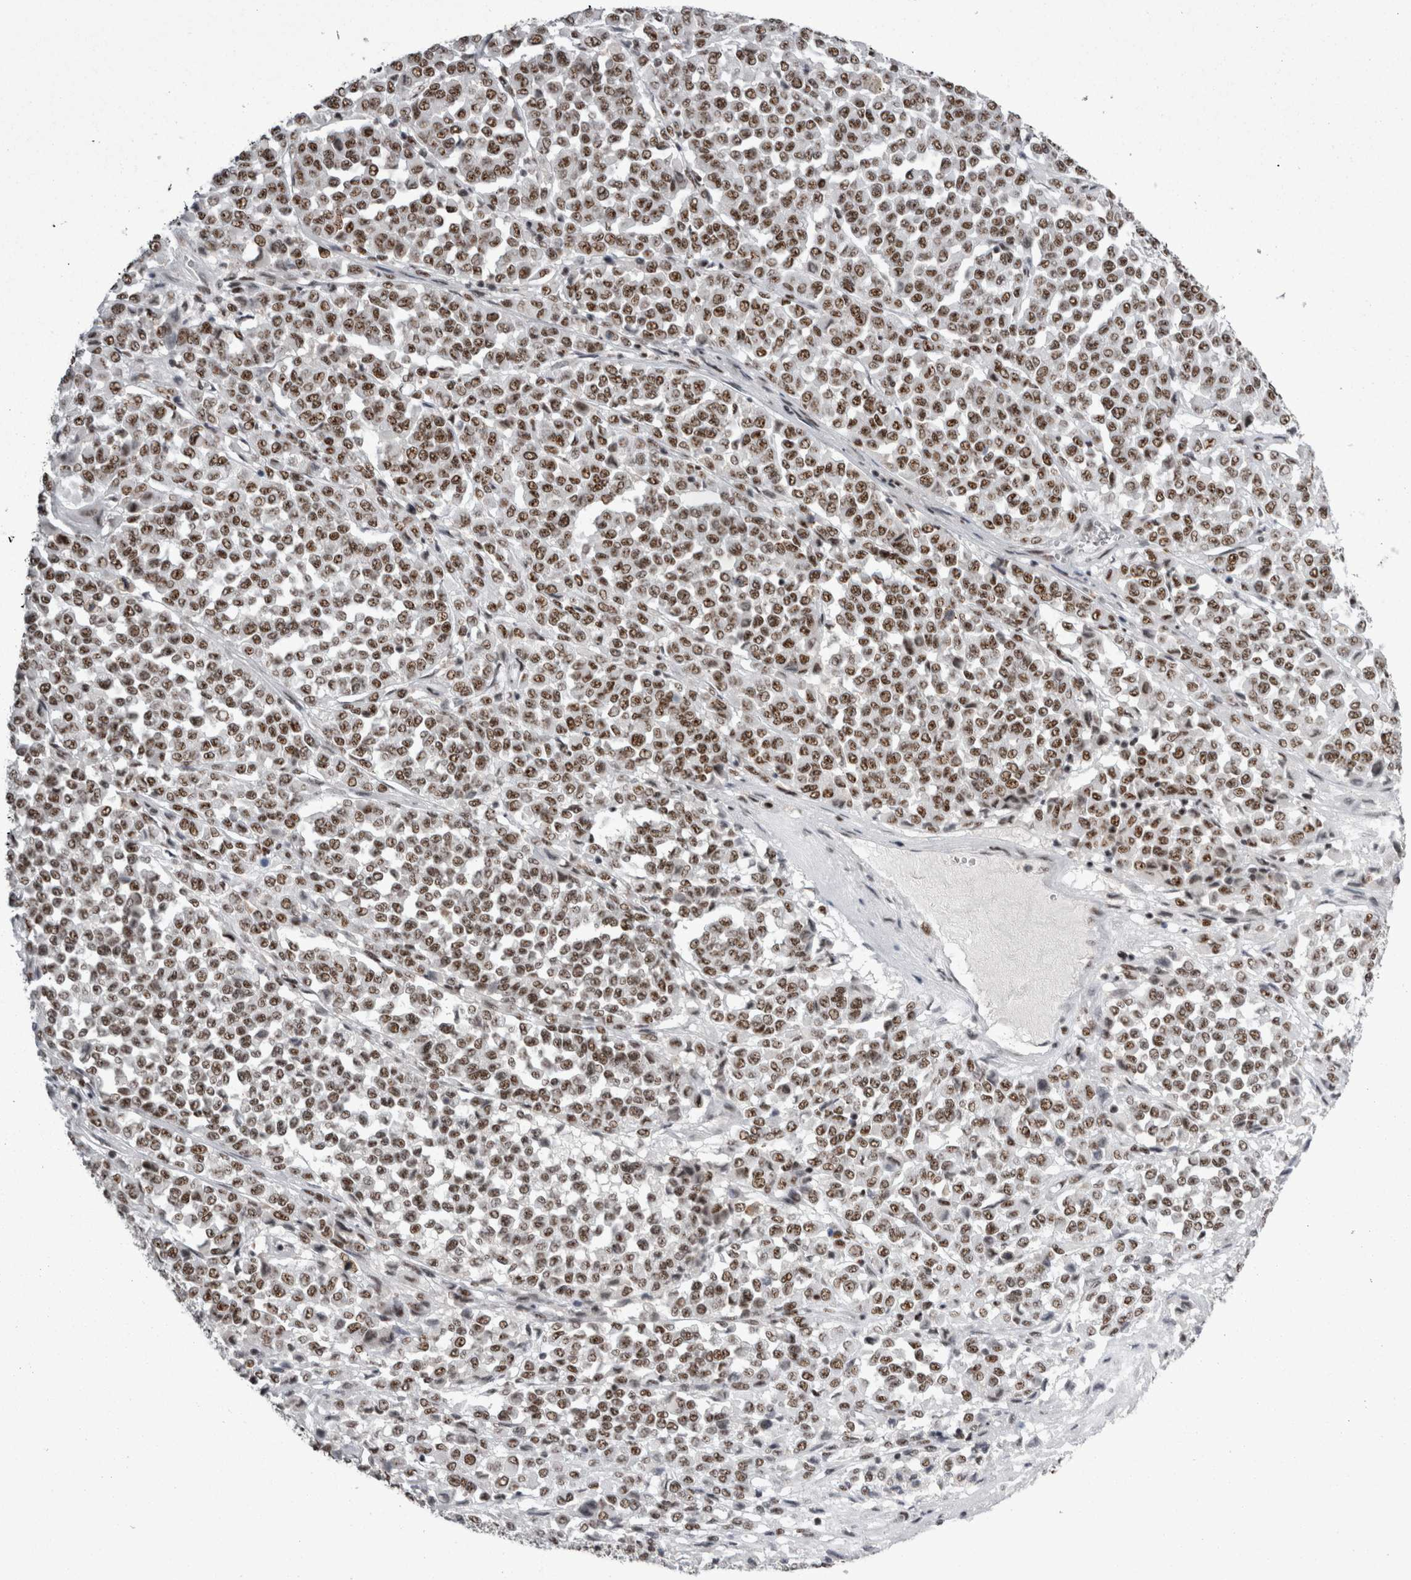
{"staining": {"intensity": "moderate", "quantity": ">75%", "location": "nuclear"}, "tissue": "melanoma", "cell_type": "Tumor cells", "image_type": "cancer", "snomed": [{"axis": "morphology", "description": "Malignant melanoma, Metastatic site"}, {"axis": "topography", "description": "Pancreas"}], "caption": "Immunohistochemical staining of melanoma demonstrates medium levels of moderate nuclear protein positivity in approximately >75% of tumor cells.", "gene": "SNRNP40", "patient": {"sex": "female", "age": 30}}